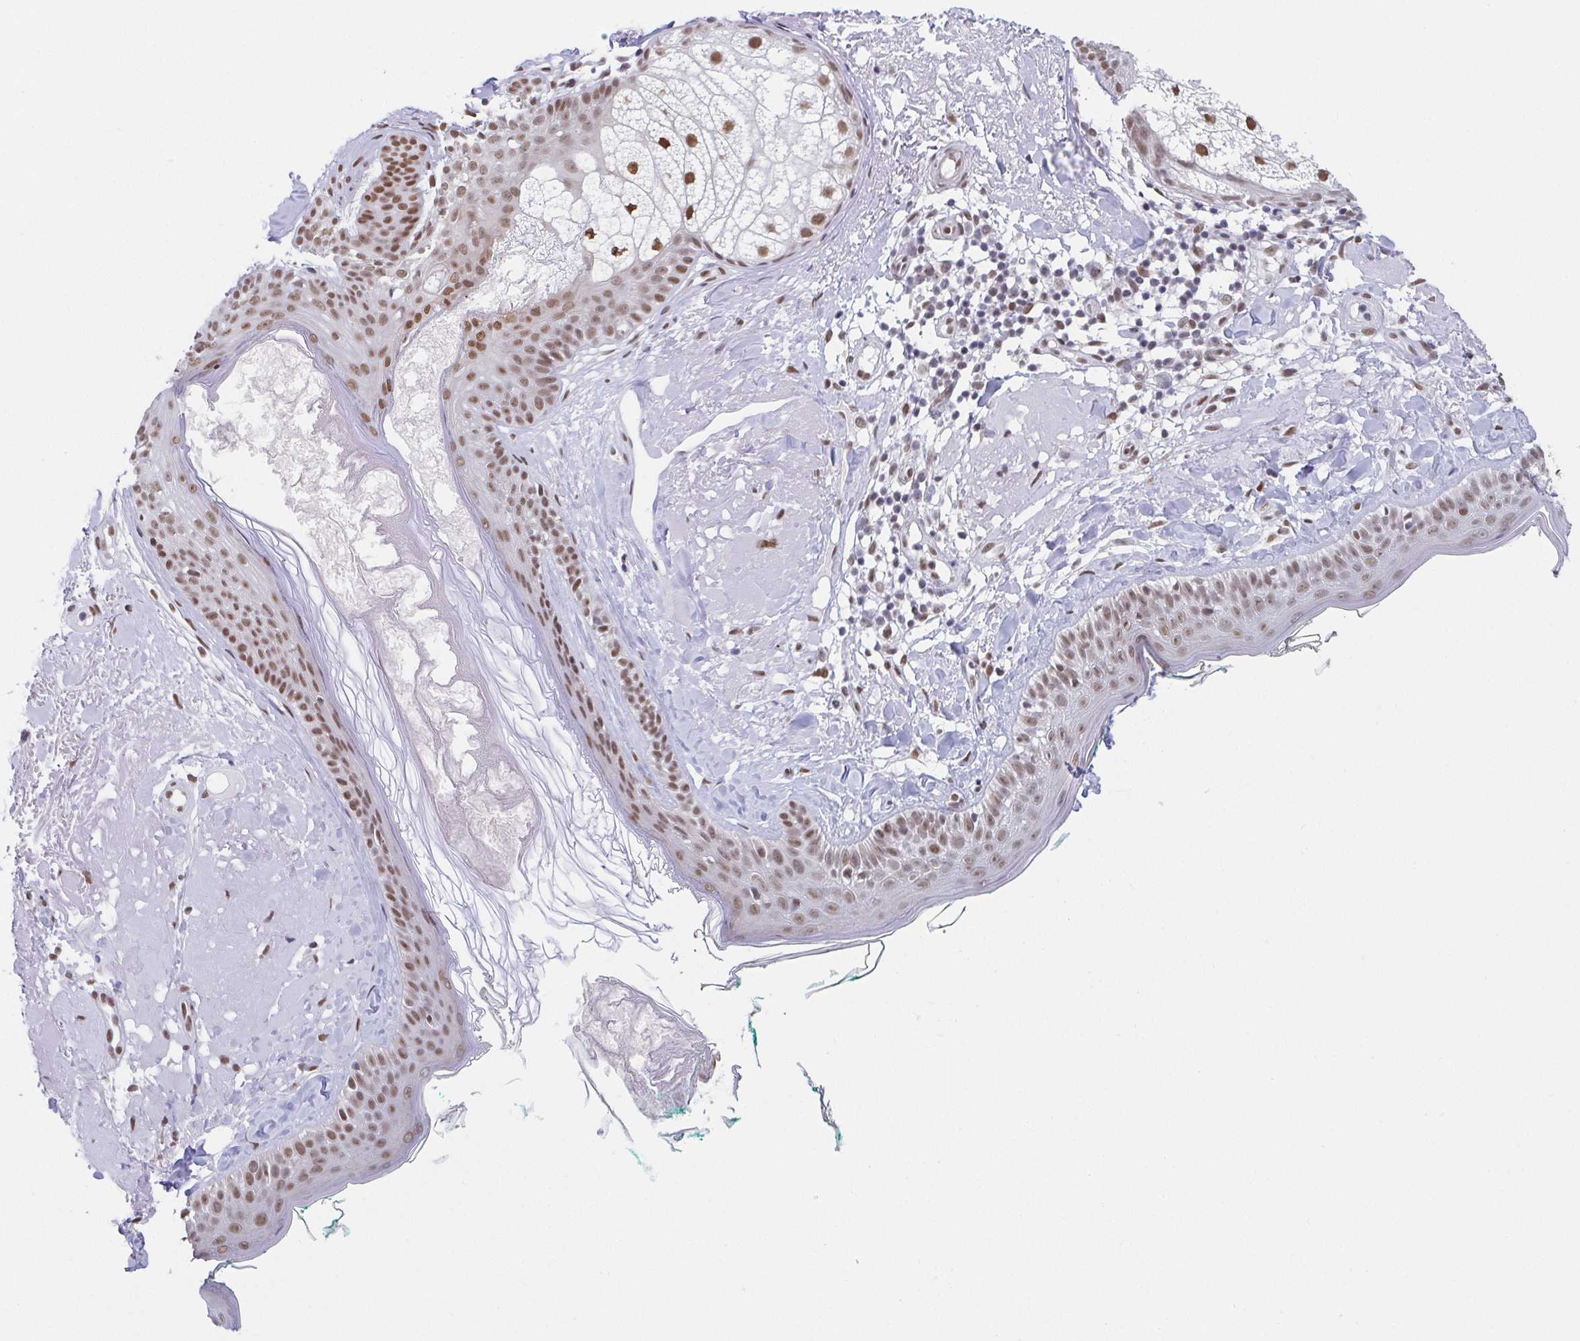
{"staining": {"intensity": "moderate", "quantity": "<25%", "location": "nuclear"}, "tissue": "skin", "cell_type": "Fibroblasts", "image_type": "normal", "snomed": [{"axis": "morphology", "description": "Normal tissue, NOS"}, {"axis": "topography", "description": "Skin"}], "caption": "Moderate nuclear protein staining is identified in about <25% of fibroblasts in skin.", "gene": "SLC7A10", "patient": {"sex": "male", "age": 73}}